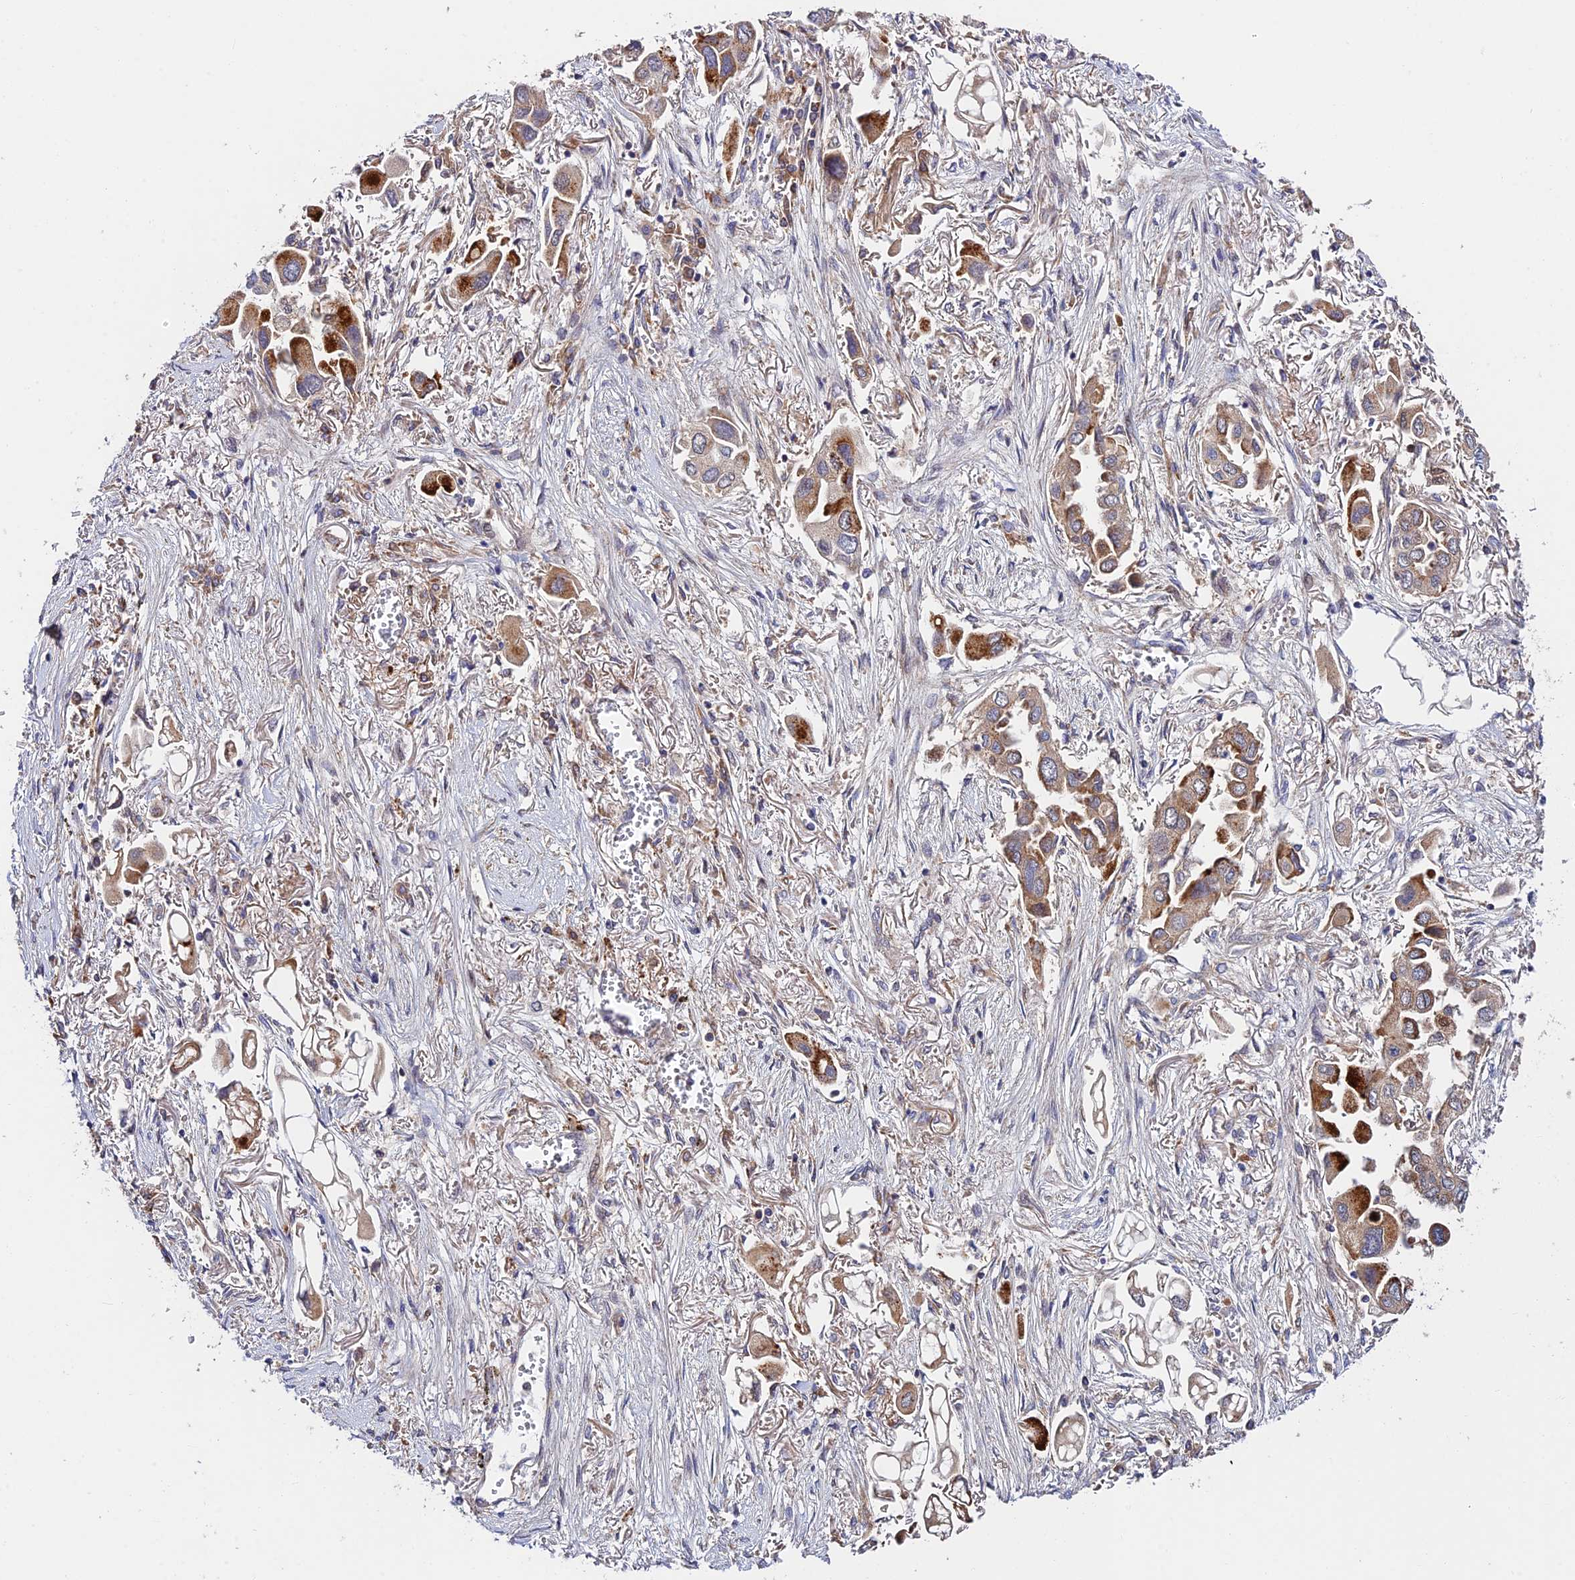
{"staining": {"intensity": "moderate", "quantity": ">75%", "location": "cytoplasmic/membranous"}, "tissue": "lung cancer", "cell_type": "Tumor cells", "image_type": "cancer", "snomed": [{"axis": "morphology", "description": "Adenocarcinoma, NOS"}, {"axis": "topography", "description": "Lung"}], "caption": "Immunohistochemistry (IHC) (DAB (3,3'-diaminobenzidine)) staining of human adenocarcinoma (lung) demonstrates moderate cytoplasmic/membranous protein expression in about >75% of tumor cells. Ihc stains the protein in brown and the nuclei are stained blue.", "gene": "FUOM", "patient": {"sex": "female", "age": 76}}